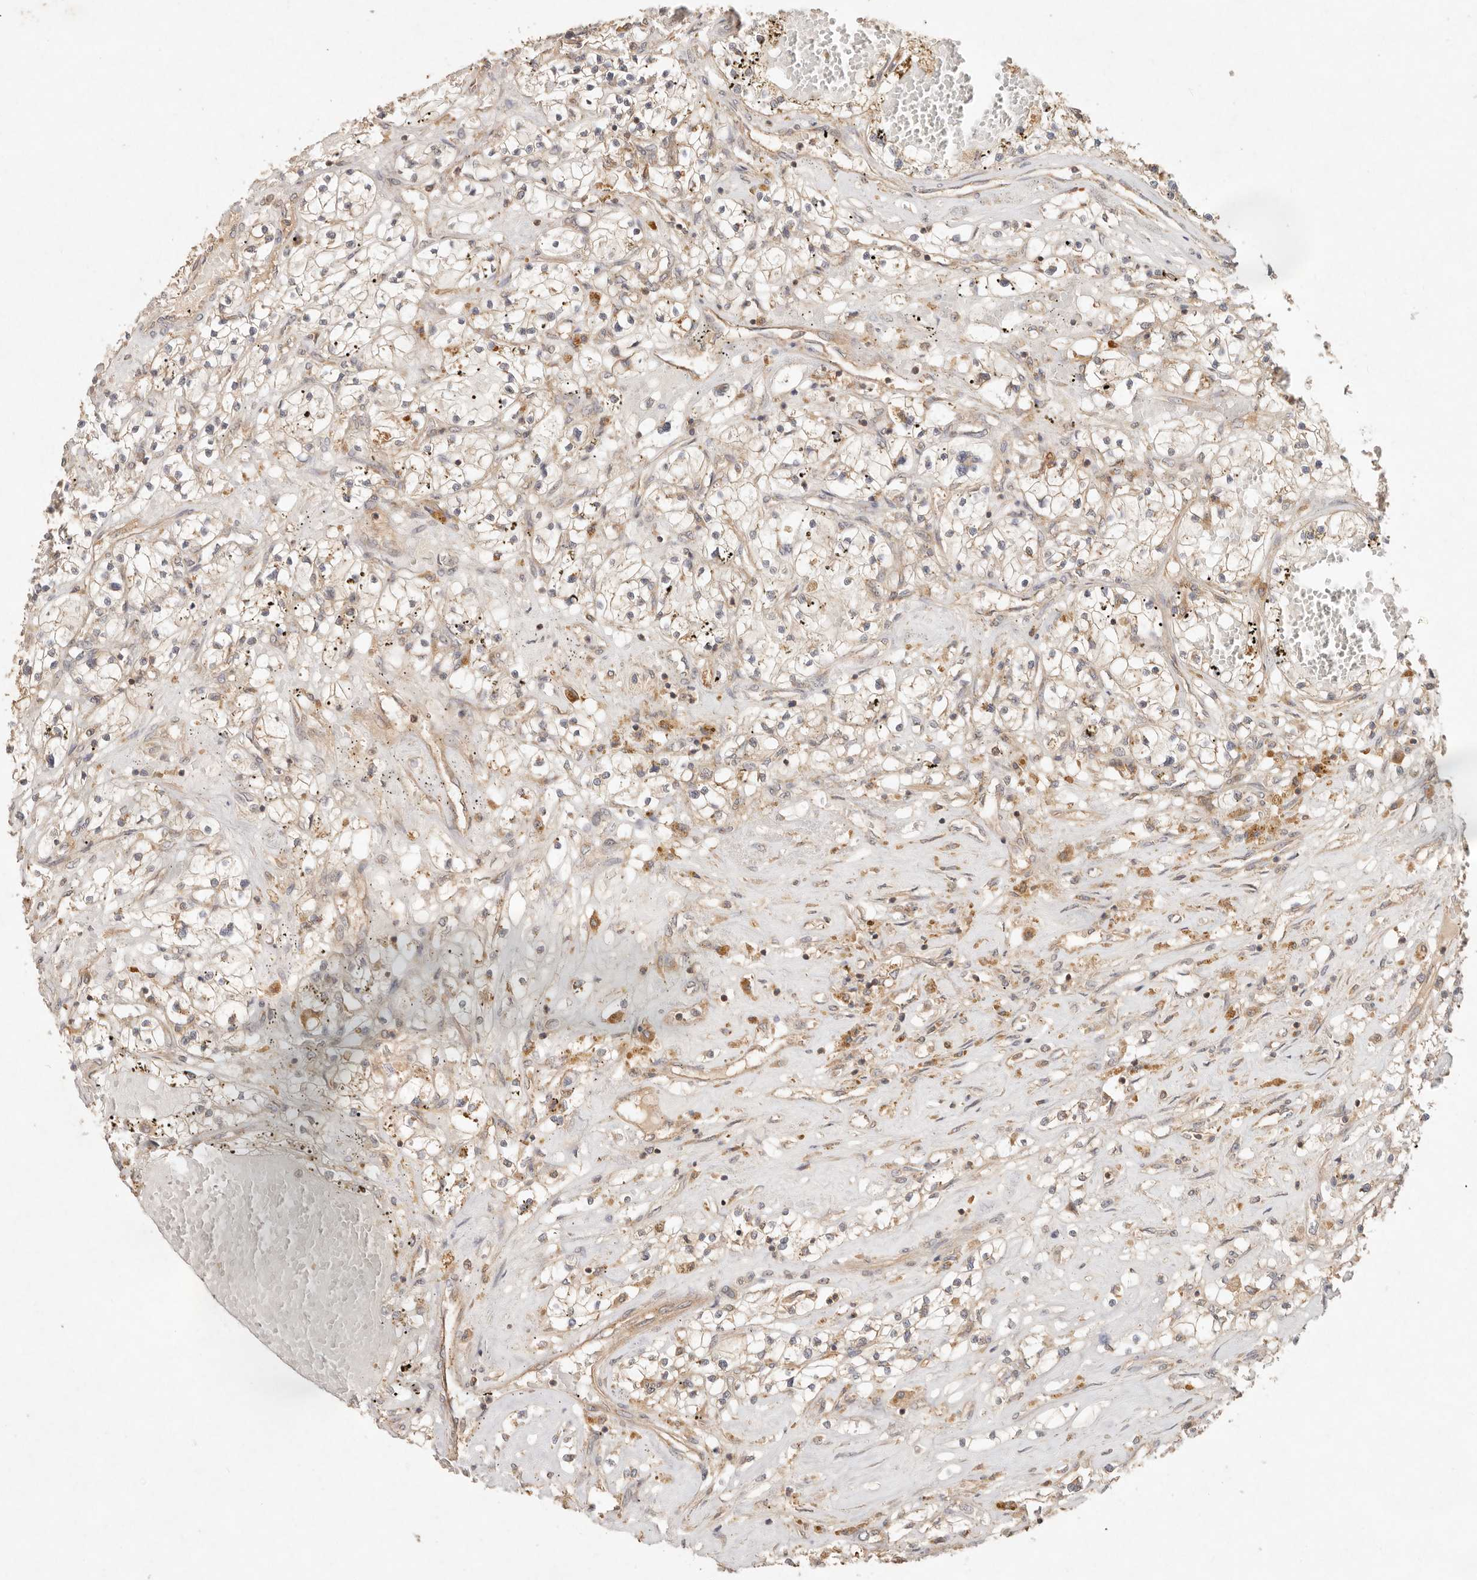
{"staining": {"intensity": "weak", "quantity": ">75%", "location": "cytoplasmic/membranous"}, "tissue": "renal cancer", "cell_type": "Tumor cells", "image_type": "cancer", "snomed": [{"axis": "morphology", "description": "Normal tissue, NOS"}, {"axis": "morphology", "description": "Adenocarcinoma, NOS"}, {"axis": "topography", "description": "Kidney"}], "caption": "The micrograph exhibits staining of renal cancer (adenocarcinoma), revealing weak cytoplasmic/membranous protein staining (brown color) within tumor cells. The protein of interest is shown in brown color, while the nuclei are stained blue.", "gene": "HECTD3", "patient": {"sex": "male", "age": 68}}